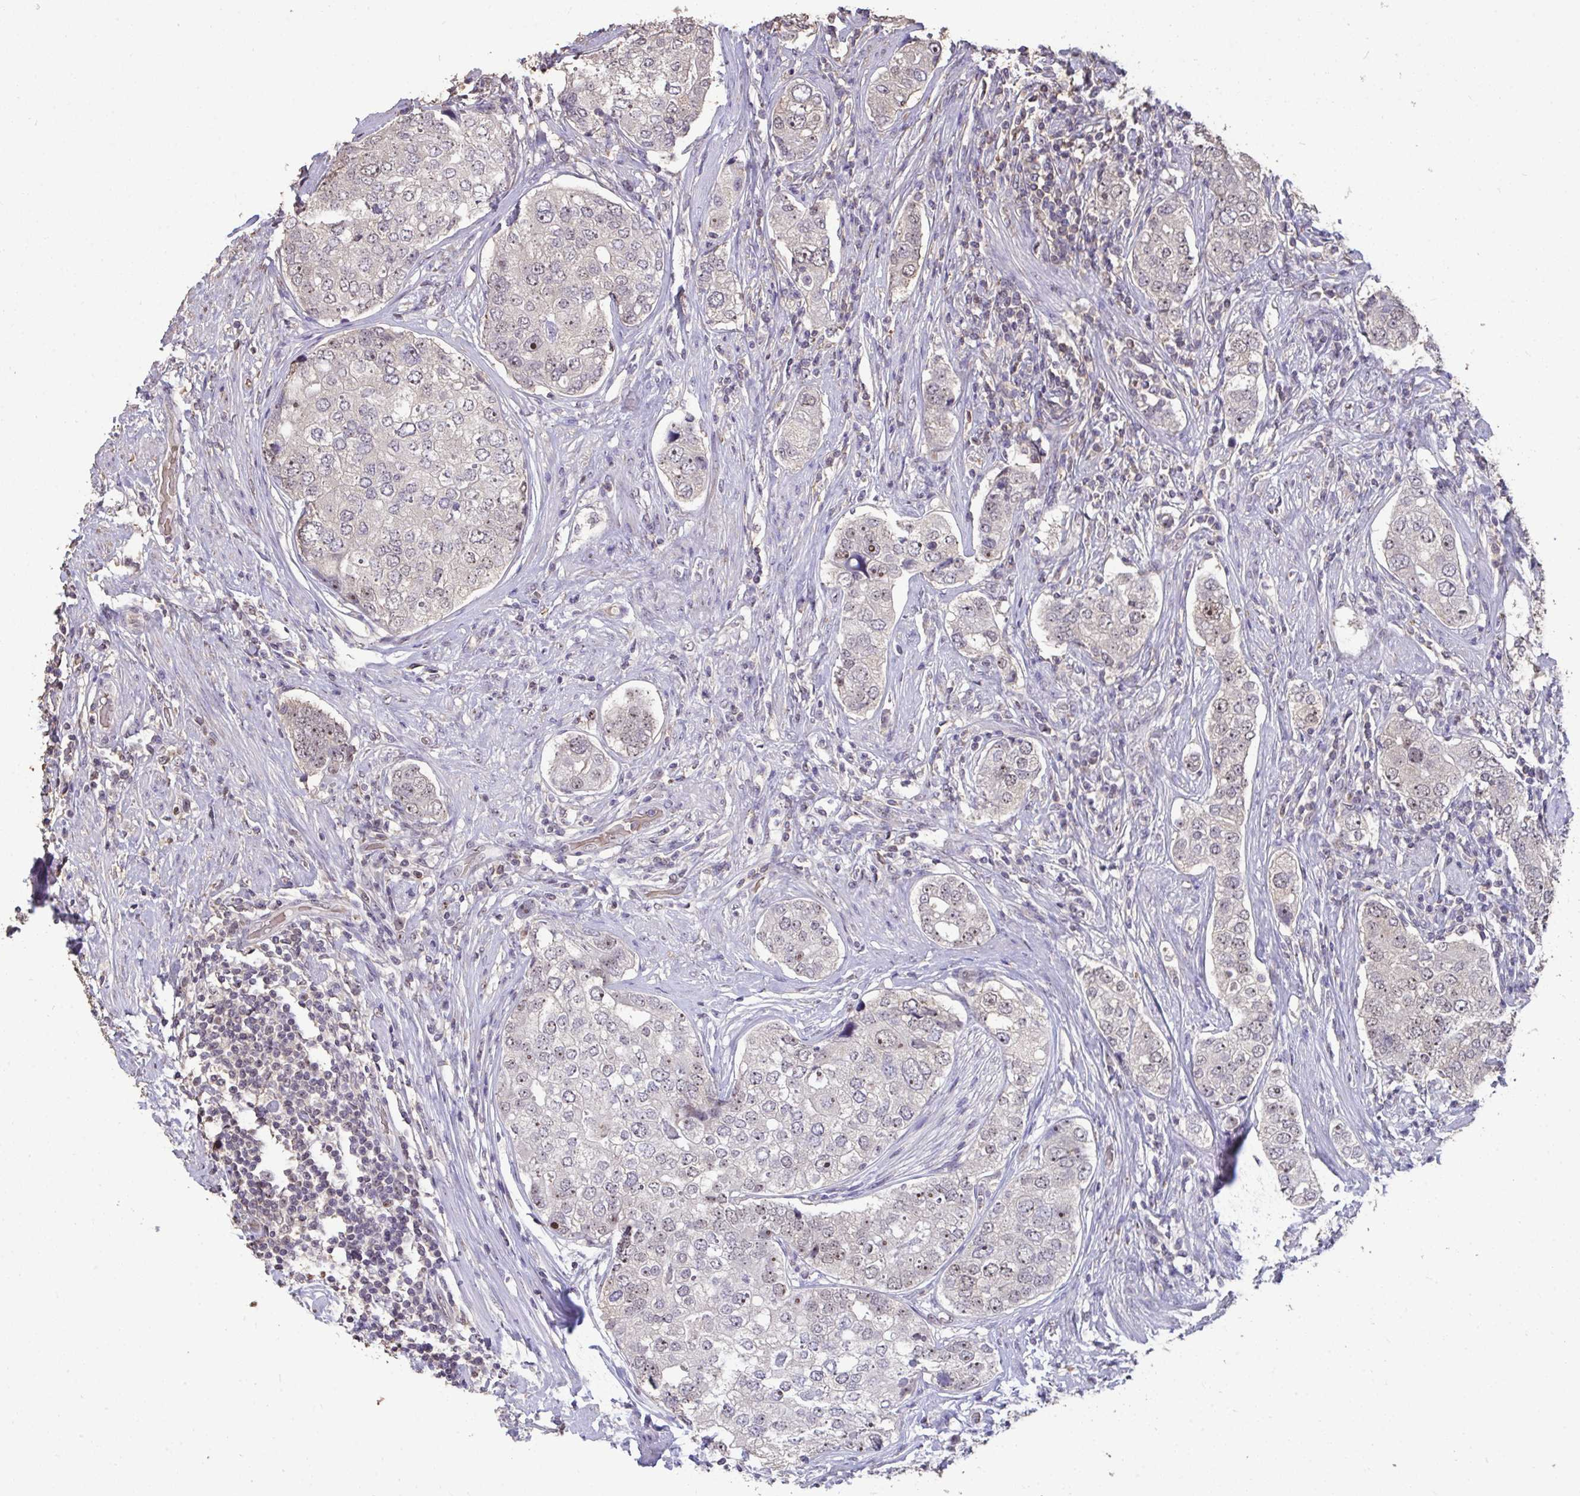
{"staining": {"intensity": "weak", "quantity": "25%-75%", "location": "nuclear"}, "tissue": "prostate cancer", "cell_type": "Tumor cells", "image_type": "cancer", "snomed": [{"axis": "morphology", "description": "Adenocarcinoma, High grade"}, {"axis": "topography", "description": "Prostate"}], "caption": "Immunohistochemical staining of human high-grade adenocarcinoma (prostate) exhibits low levels of weak nuclear protein positivity in about 25%-75% of tumor cells. (DAB = brown stain, brightfield microscopy at high magnification).", "gene": "SENP3", "patient": {"sex": "male", "age": 60}}